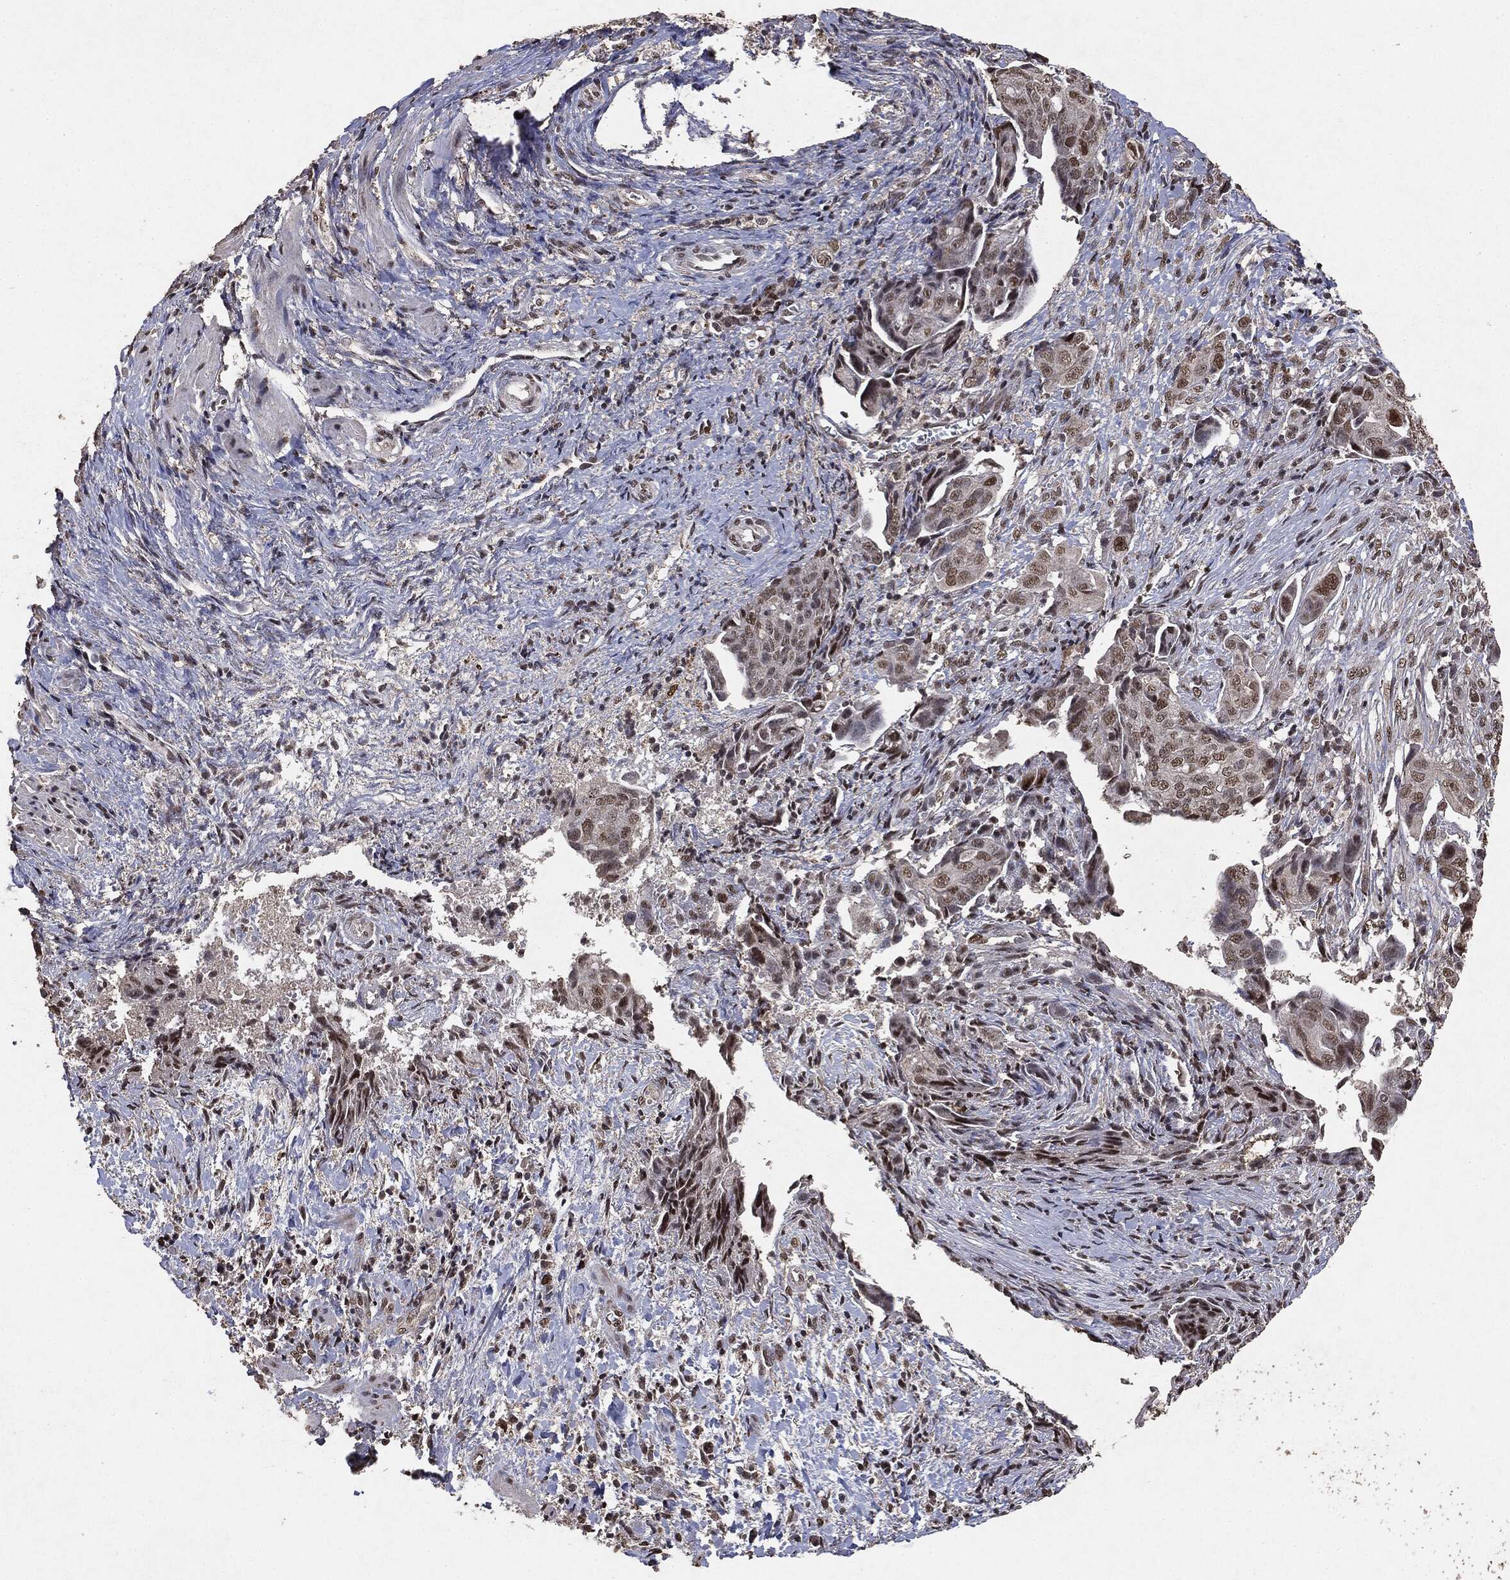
{"staining": {"intensity": "weak", "quantity": "25%-75%", "location": "nuclear"}, "tissue": "ovarian cancer", "cell_type": "Tumor cells", "image_type": "cancer", "snomed": [{"axis": "morphology", "description": "Carcinoma, endometroid"}, {"axis": "topography", "description": "Ovary"}], "caption": "Ovarian cancer (endometroid carcinoma) was stained to show a protein in brown. There is low levels of weak nuclear positivity in about 25%-75% of tumor cells.", "gene": "RAD18", "patient": {"sex": "female", "age": 70}}